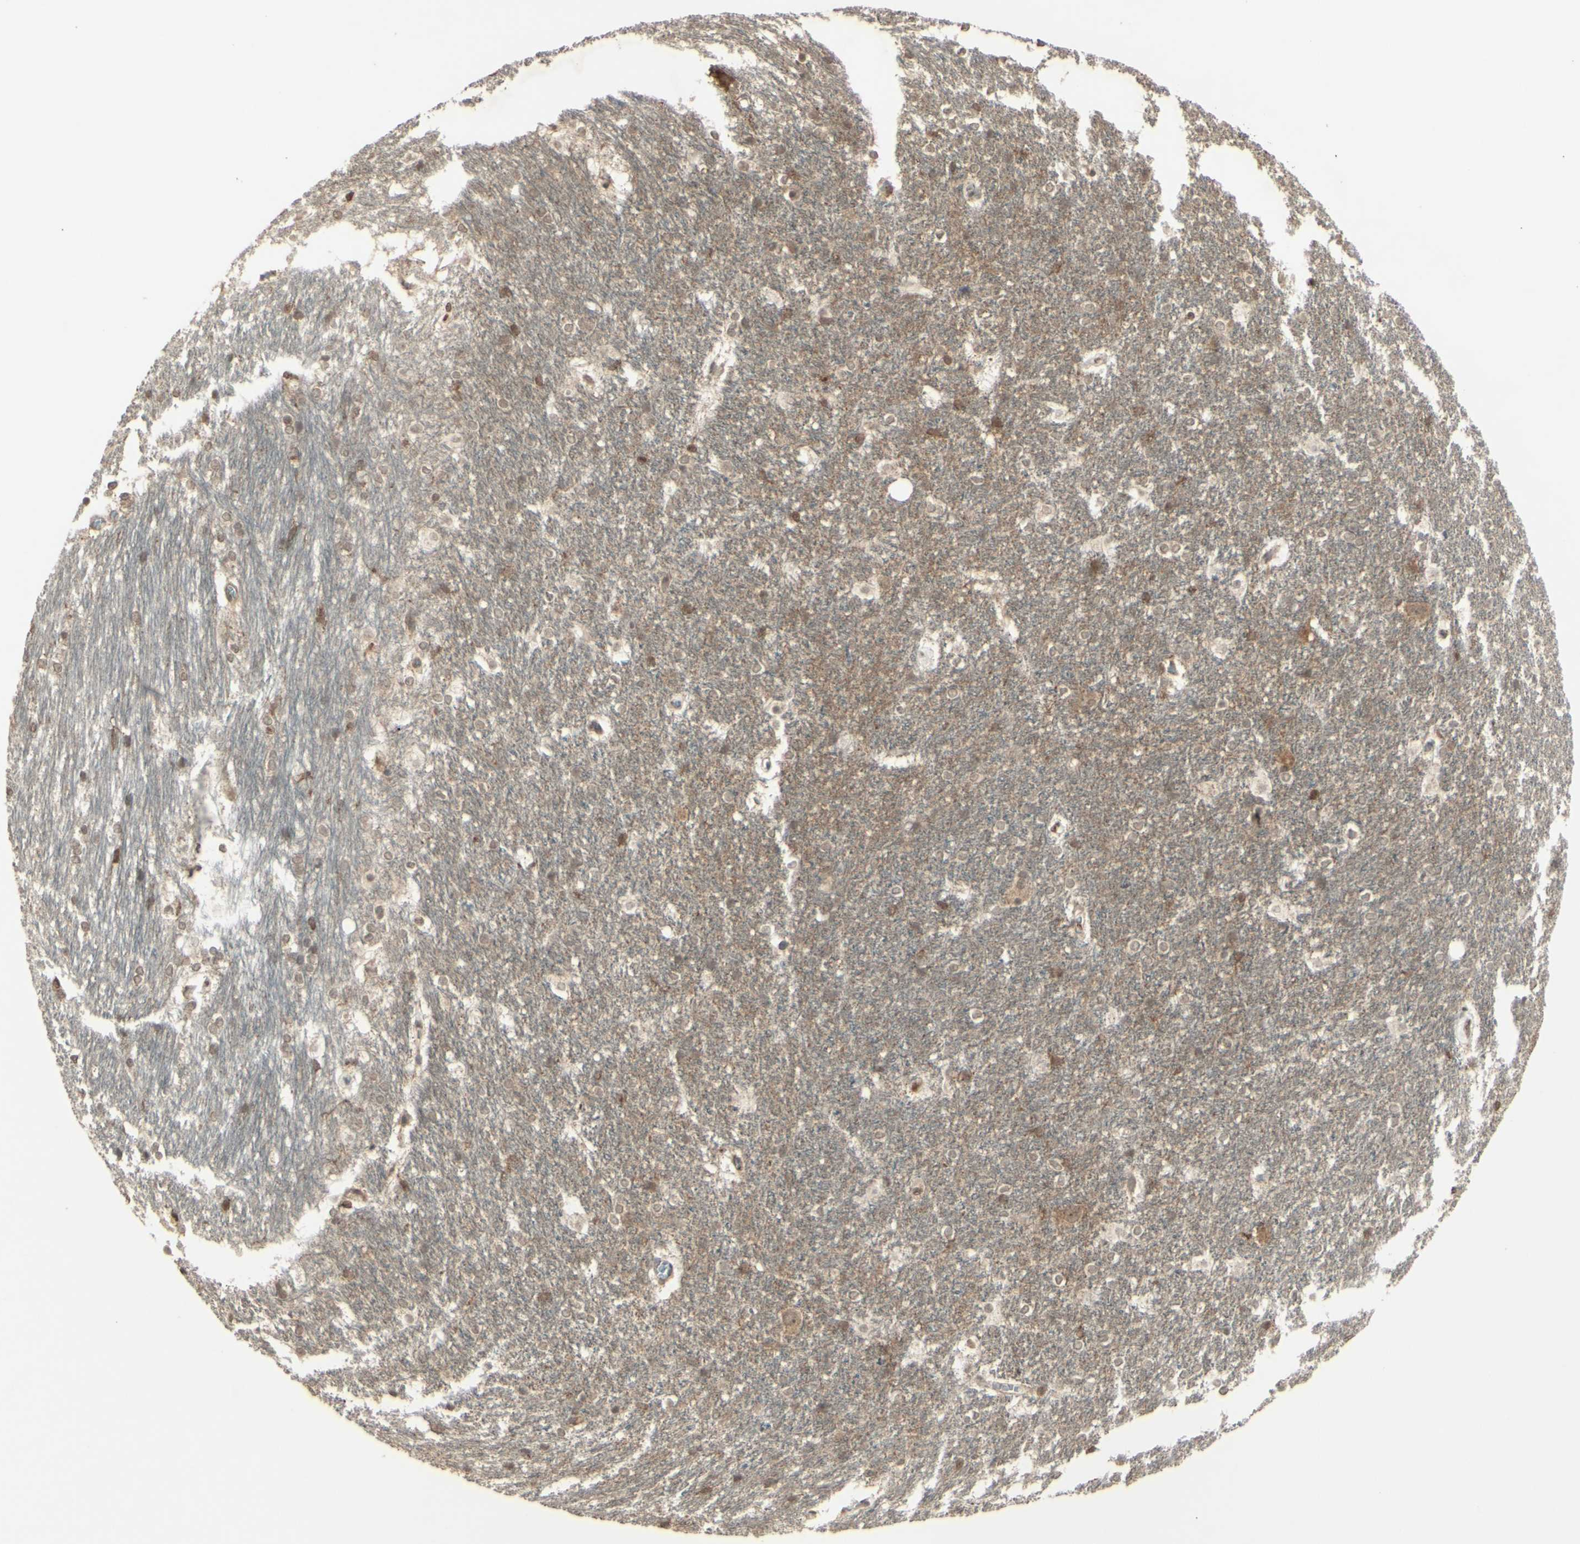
{"staining": {"intensity": "weak", "quantity": ">75%", "location": "cytoplasmic/membranous"}, "tissue": "hippocampus", "cell_type": "Glial cells", "image_type": "normal", "snomed": [{"axis": "morphology", "description": "Normal tissue, NOS"}, {"axis": "topography", "description": "Hippocampus"}], "caption": "The immunohistochemical stain shows weak cytoplasmic/membranous expression in glial cells of unremarkable hippocampus.", "gene": "BLNK", "patient": {"sex": "female", "age": 19}}